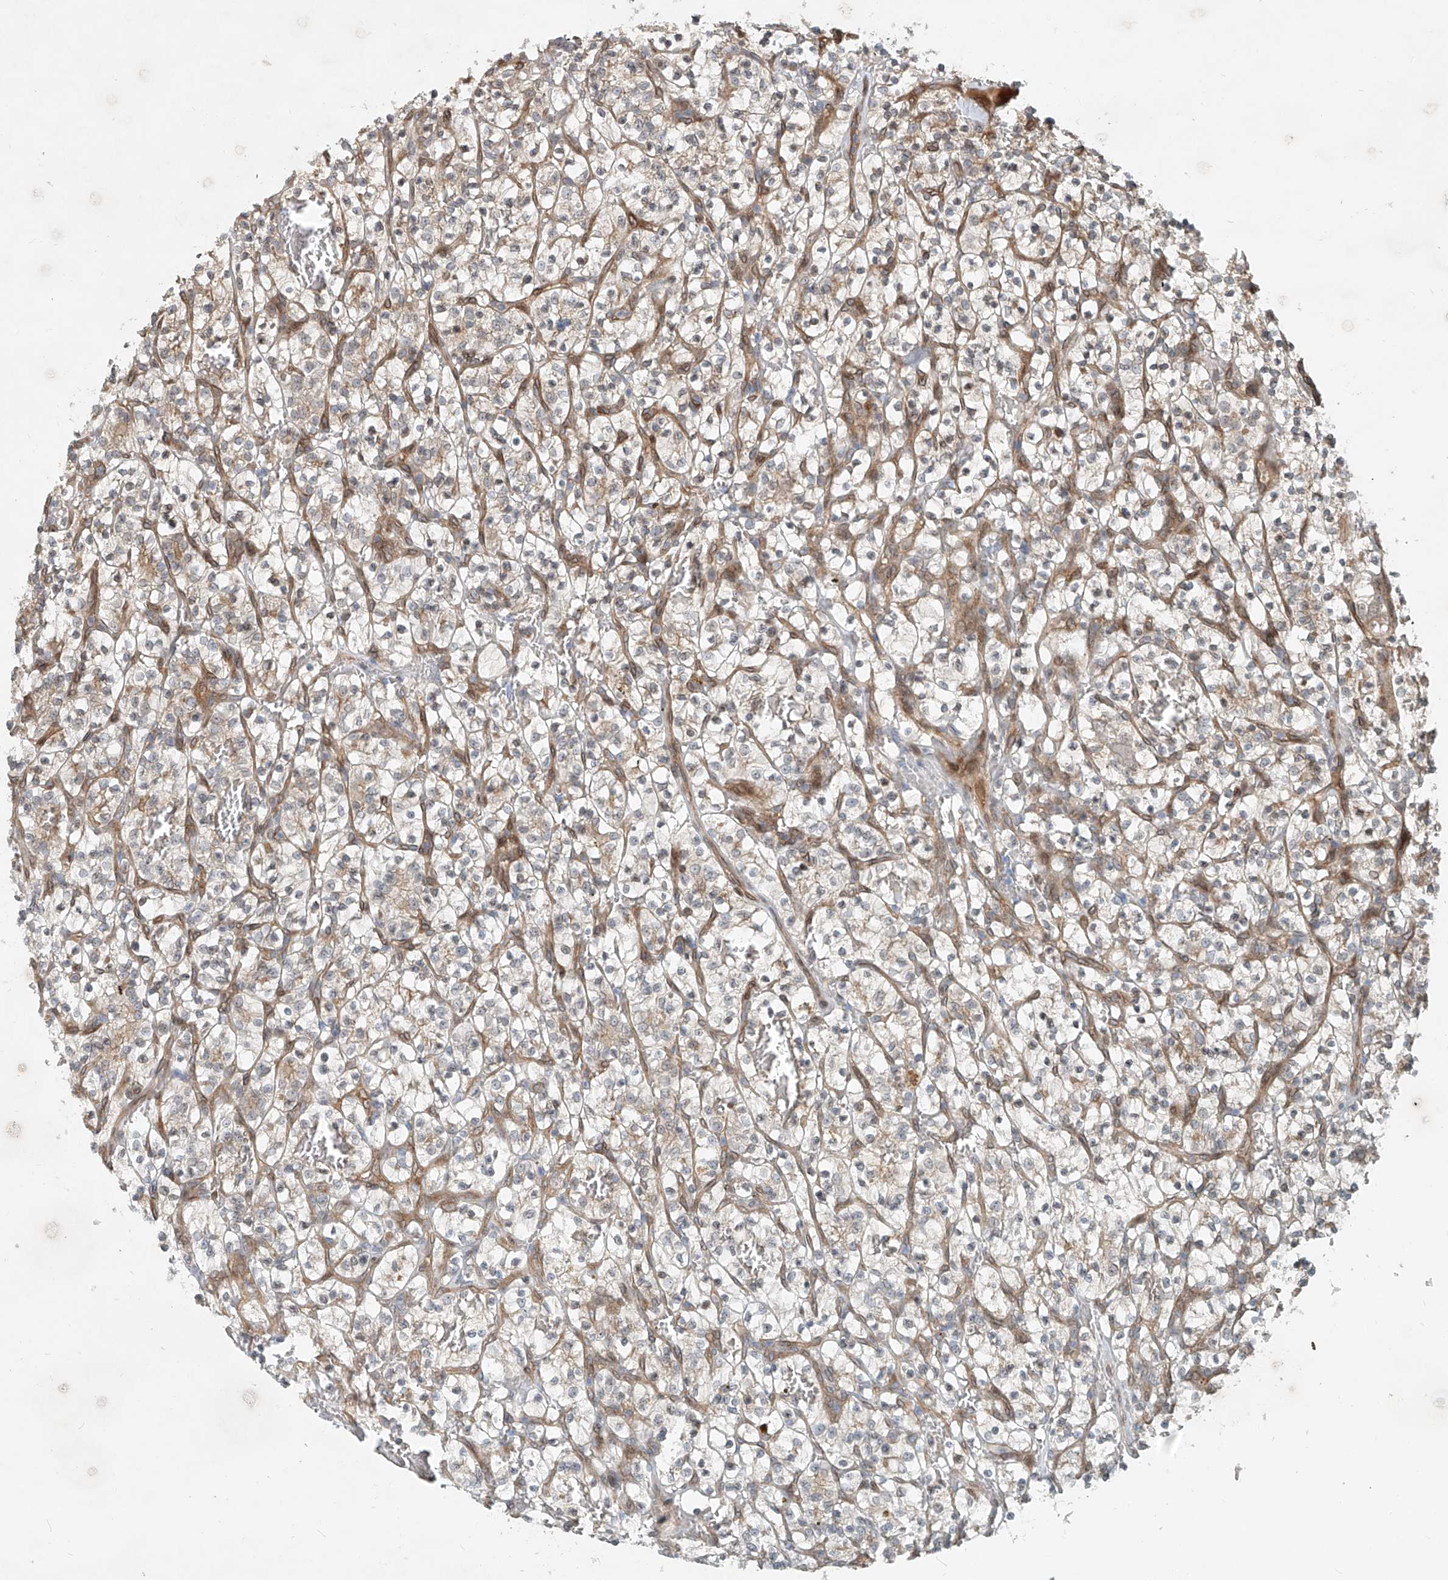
{"staining": {"intensity": "weak", "quantity": "25%-75%", "location": "cytoplasmic/membranous"}, "tissue": "renal cancer", "cell_type": "Tumor cells", "image_type": "cancer", "snomed": [{"axis": "morphology", "description": "Adenocarcinoma, NOS"}, {"axis": "topography", "description": "Kidney"}], "caption": "Protein positivity by immunohistochemistry demonstrates weak cytoplasmic/membranous staining in approximately 25%-75% of tumor cells in renal cancer.", "gene": "SASH1", "patient": {"sex": "female", "age": 57}}